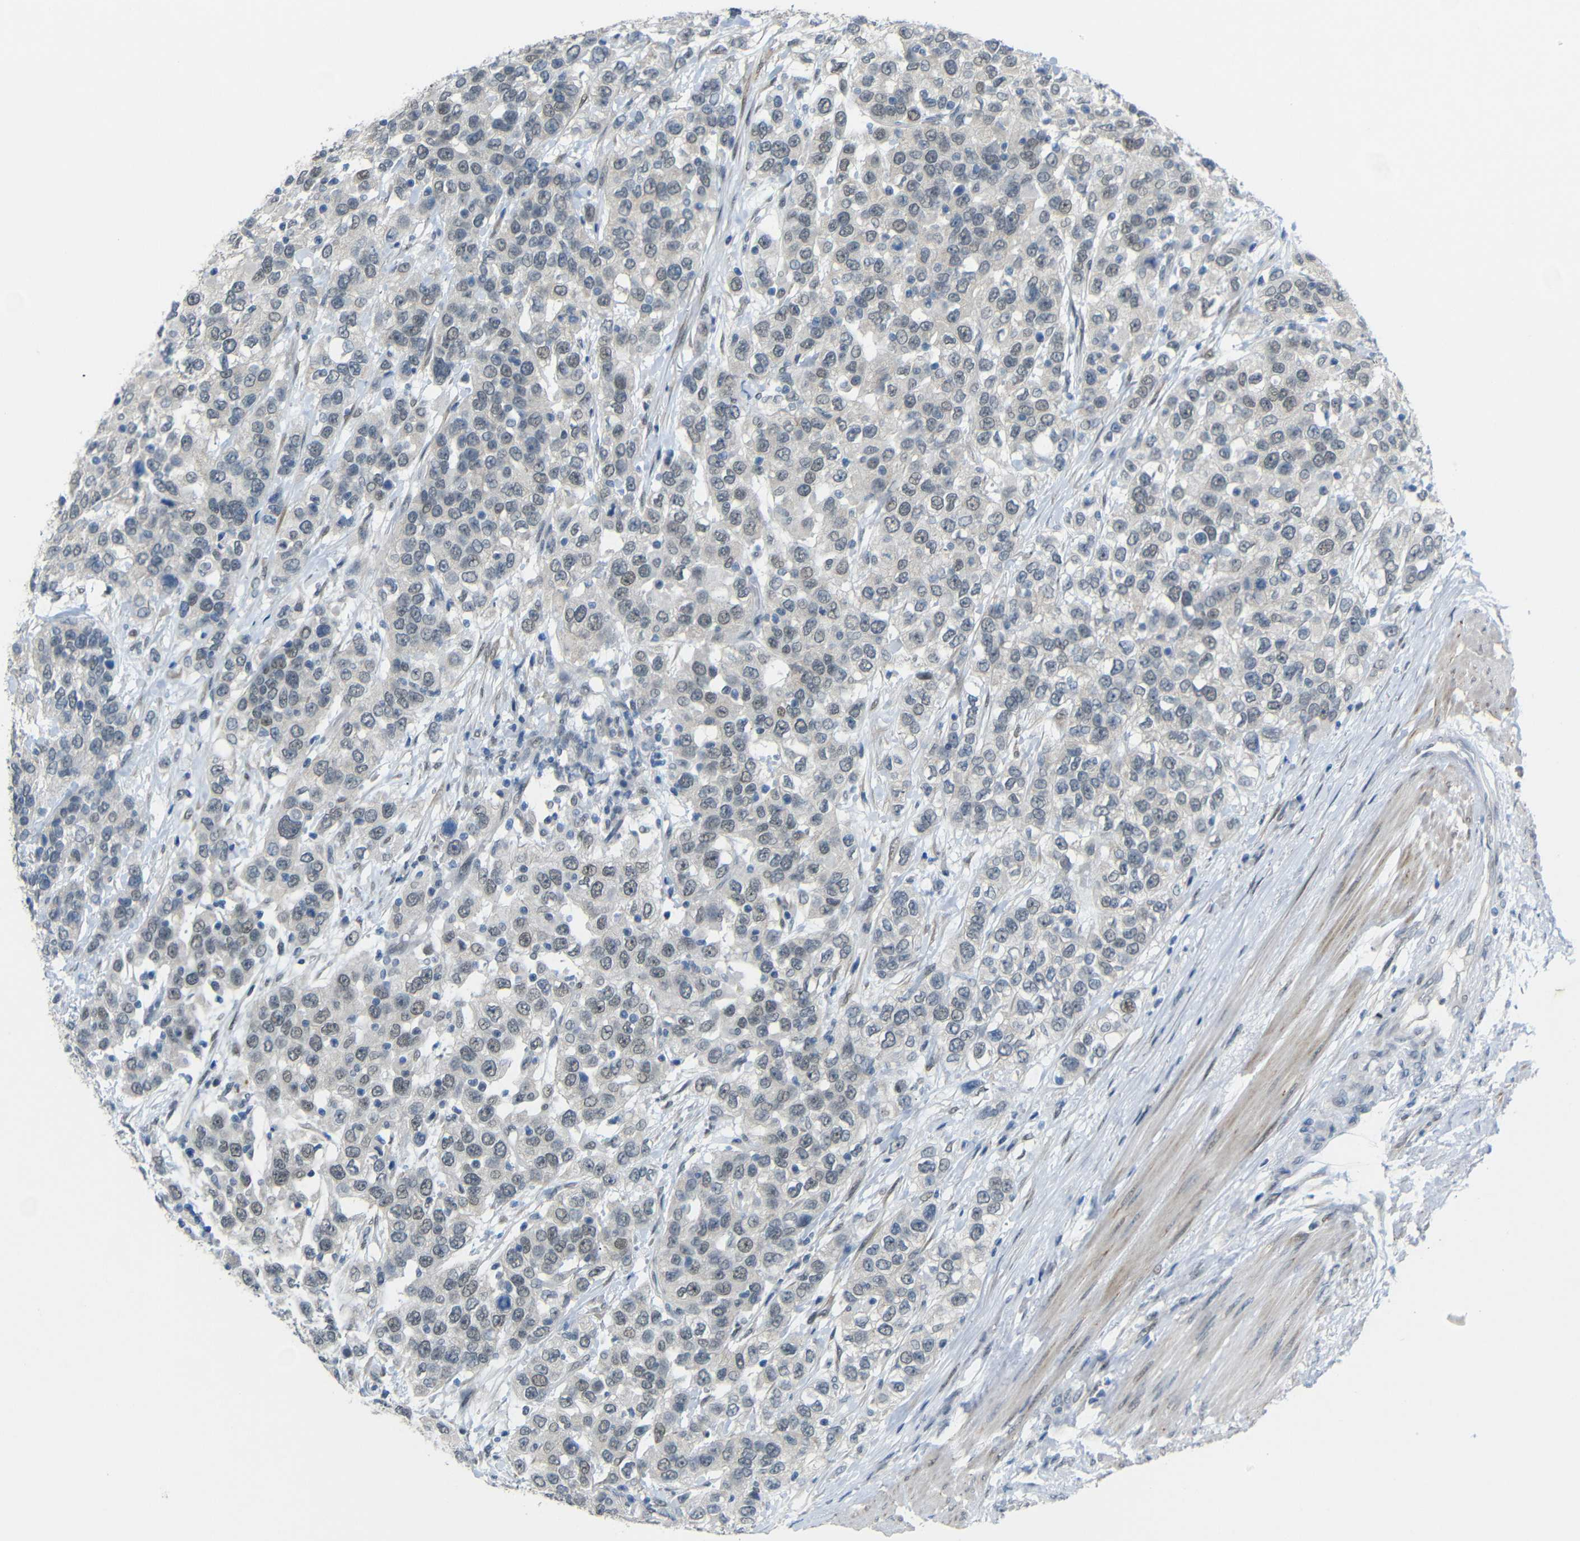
{"staining": {"intensity": "weak", "quantity": "25%-75%", "location": "nuclear"}, "tissue": "urothelial cancer", "cell_type": "Tumor cells", "image_type": "cancer", "snomed": [{"axis": "morphology", "description": "Urothelial carcinoma, High grade"}, {"axis": "topography", "description": "Urinary bladder"}], "caption": "Immunohistochemistry (IHC) micrograph of urothelial carcinoma (high-grade) stained for a protein (brown), which exhibits low levels of weak nuclear expression in approximately 25%-75% of tumor cells.", "gene": "GPR158", "patient": {"sex": "female", "age": 80}}